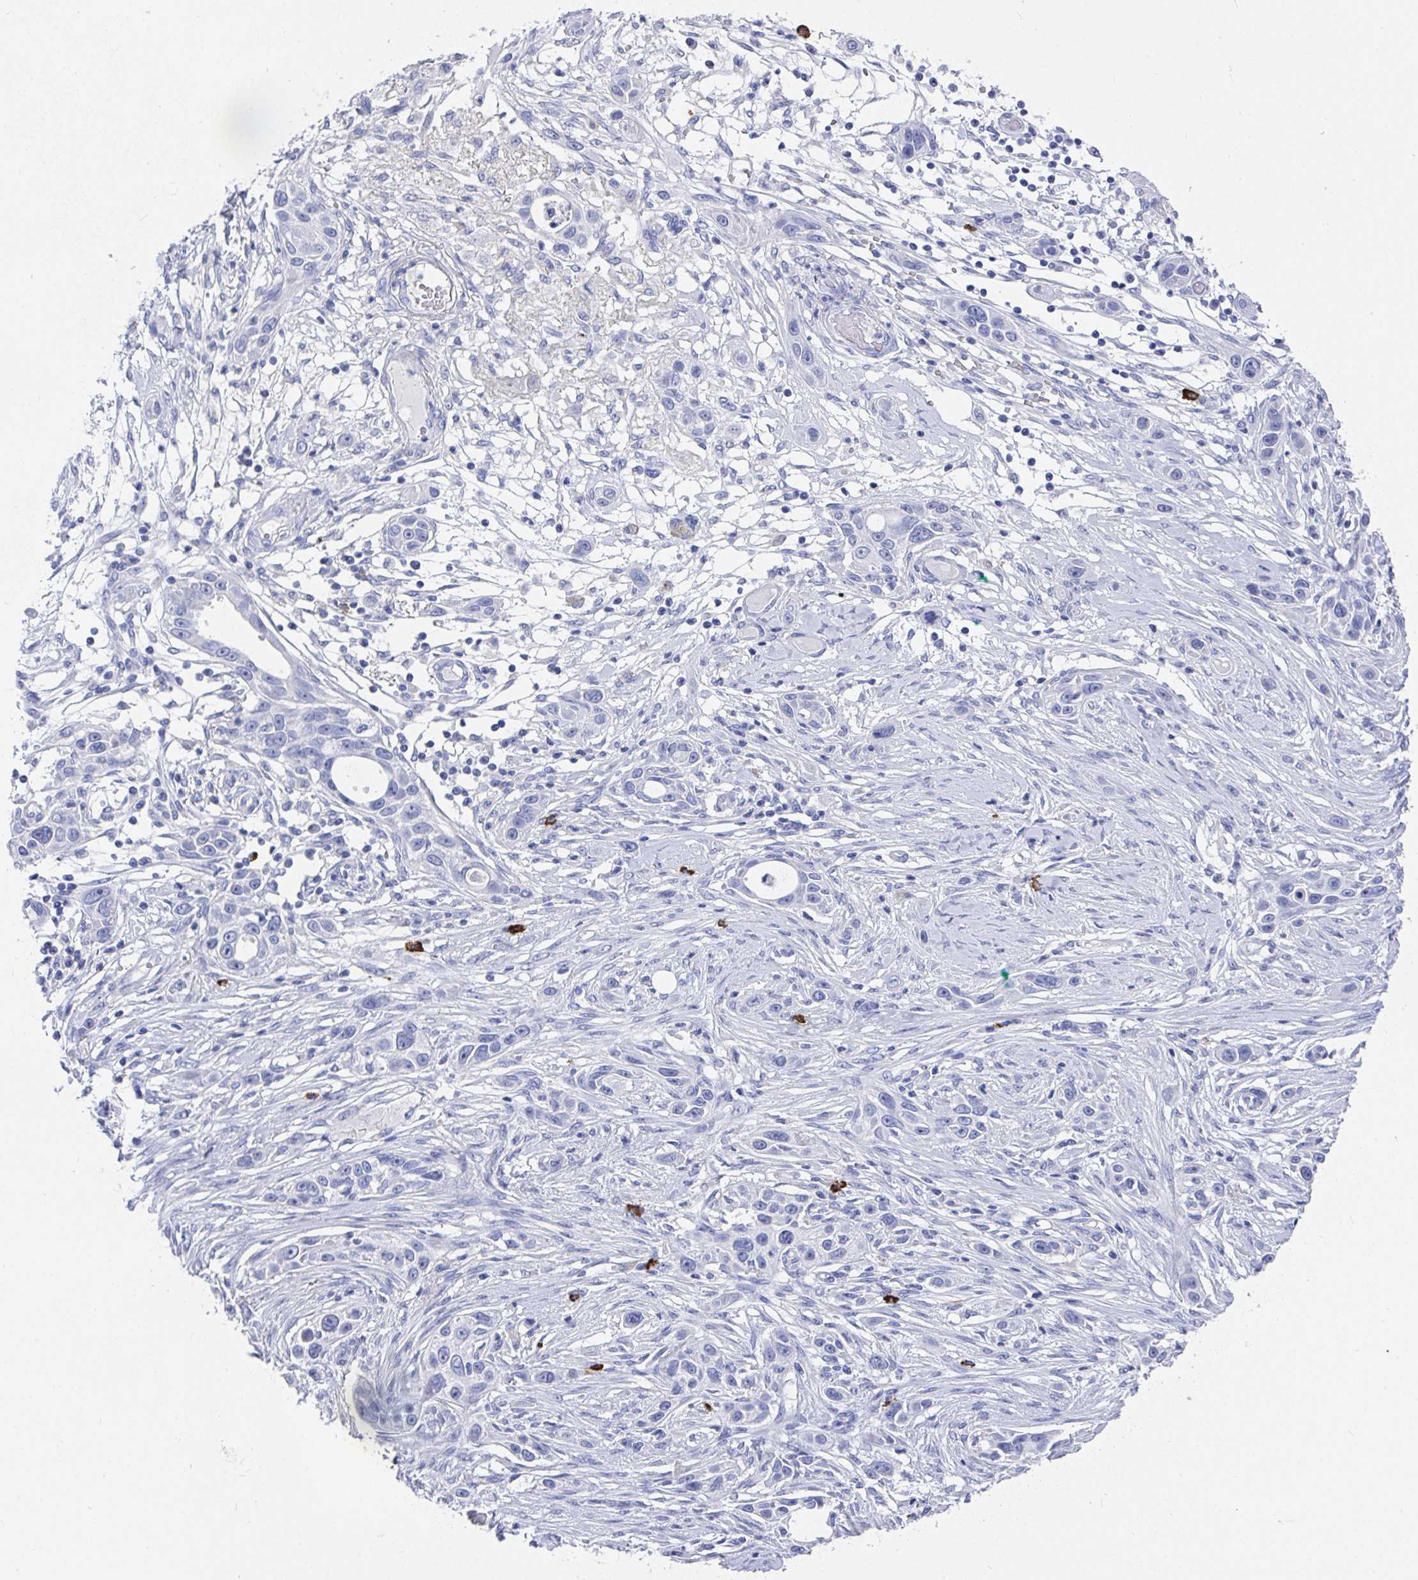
{"staining": {"intensity": "negative", "quantity": "none", "location": "none"}, "tissue": "skin cancer", "cell_type": "Tumor cells", "image_type": "cancer", "snomed": [{"axis": "morphology", "description": "Squamous cell carcinoma, NOS"}, {"axis": "topography", "description": "Skin"}], "caption": "A high-resolution image shows immunohistochemistry staining of skin squamous cell carcinoma, which displays no significant expression in tumor cells.", "gene": "GRIA1", "patient": {"sex": "female", "age": 69}}